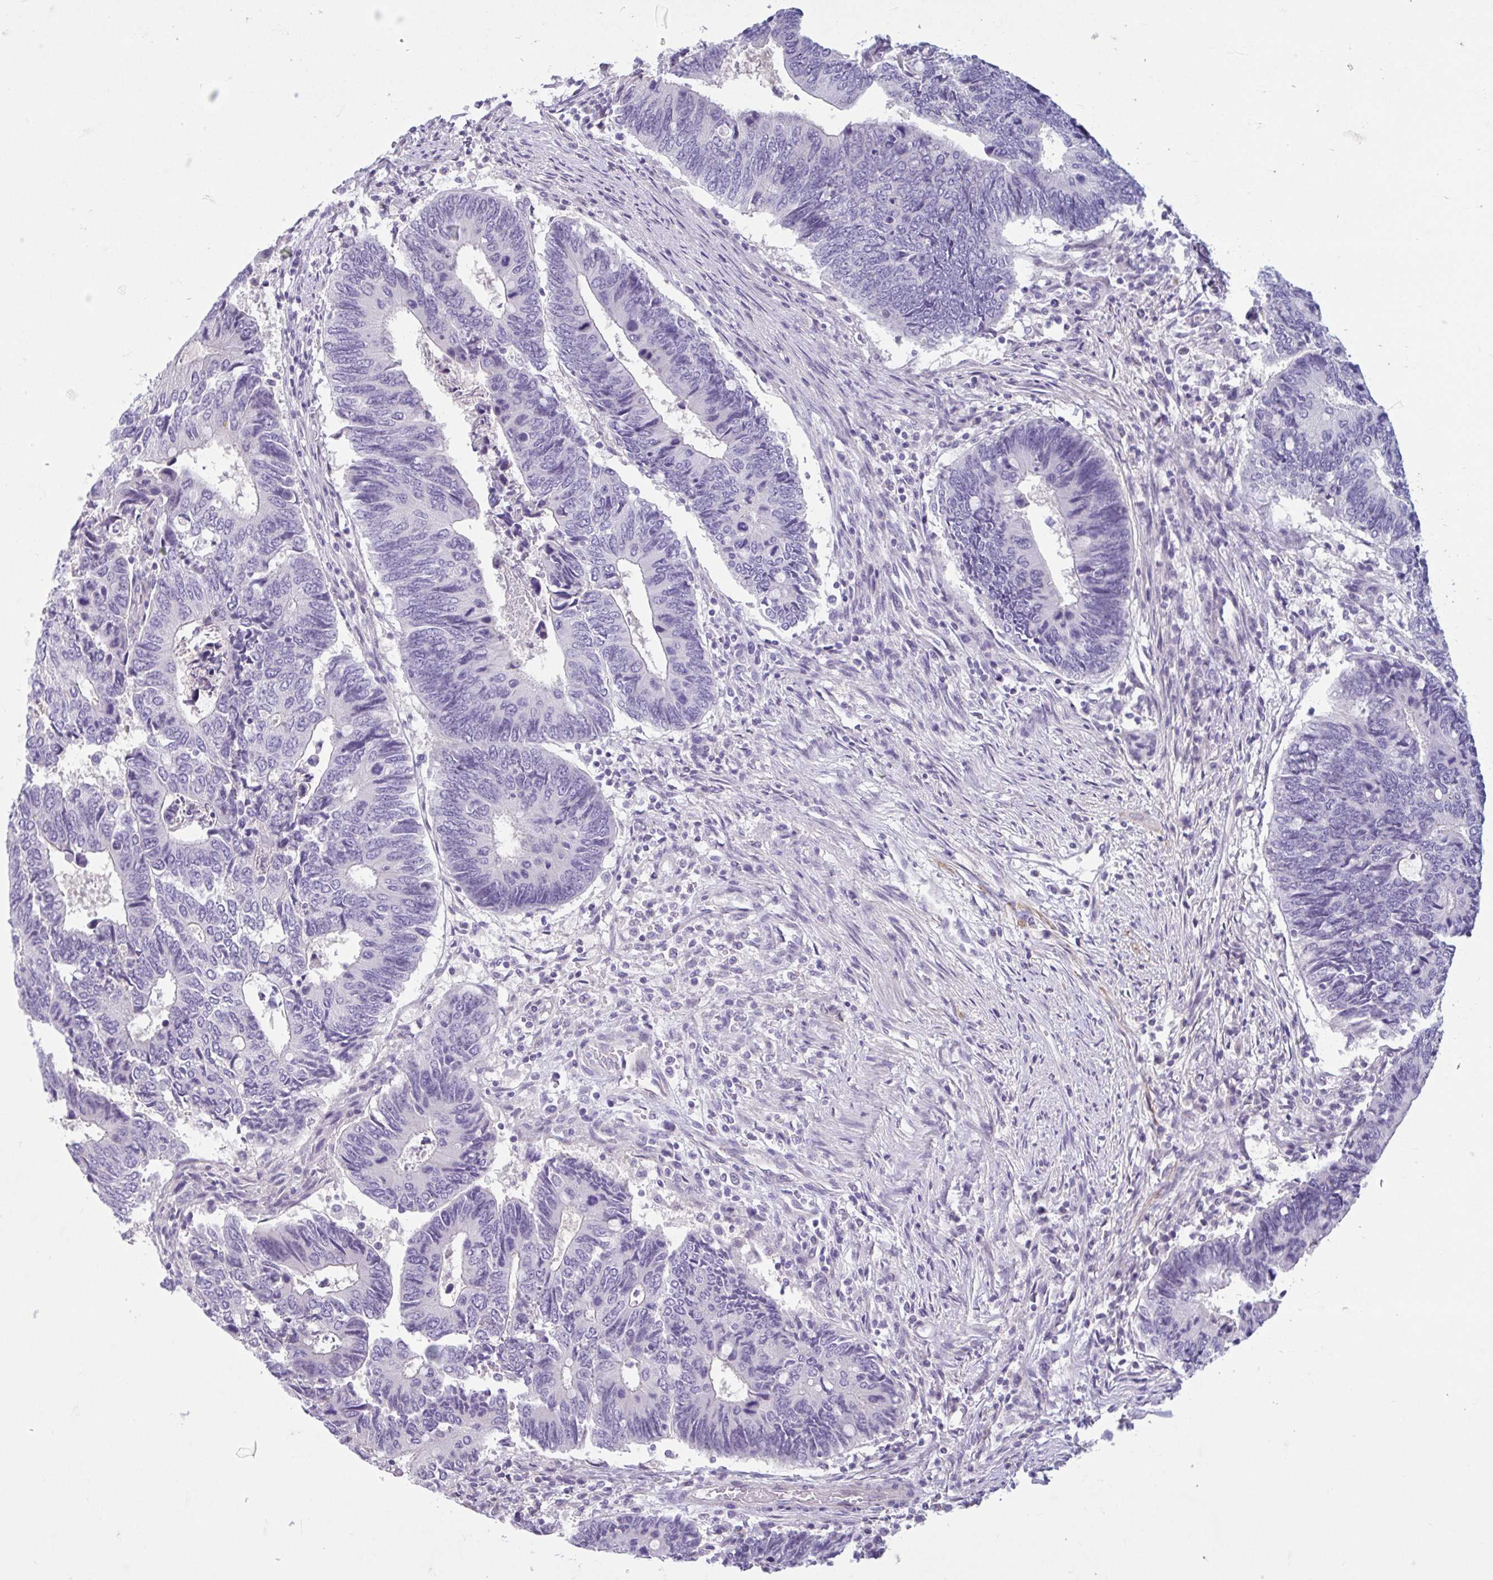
{"staining": {"intensity": "negative", "quantity": "none", "location": "none"}, "tissue": "colorectal cancer", "cell_type": "Tumor cells", "image_type": "cancer", "snomed": [{"axis": "morphology", "description": "Adenocarcinoma, NOS"}, {"axis": "topography", "description": "Colon"}], "caption": "There is no significant positivity in tumor cells of colorectal adenocarcinoma.", "gene": "CDH19", "patient": {"sex": "male", "age": 87}}